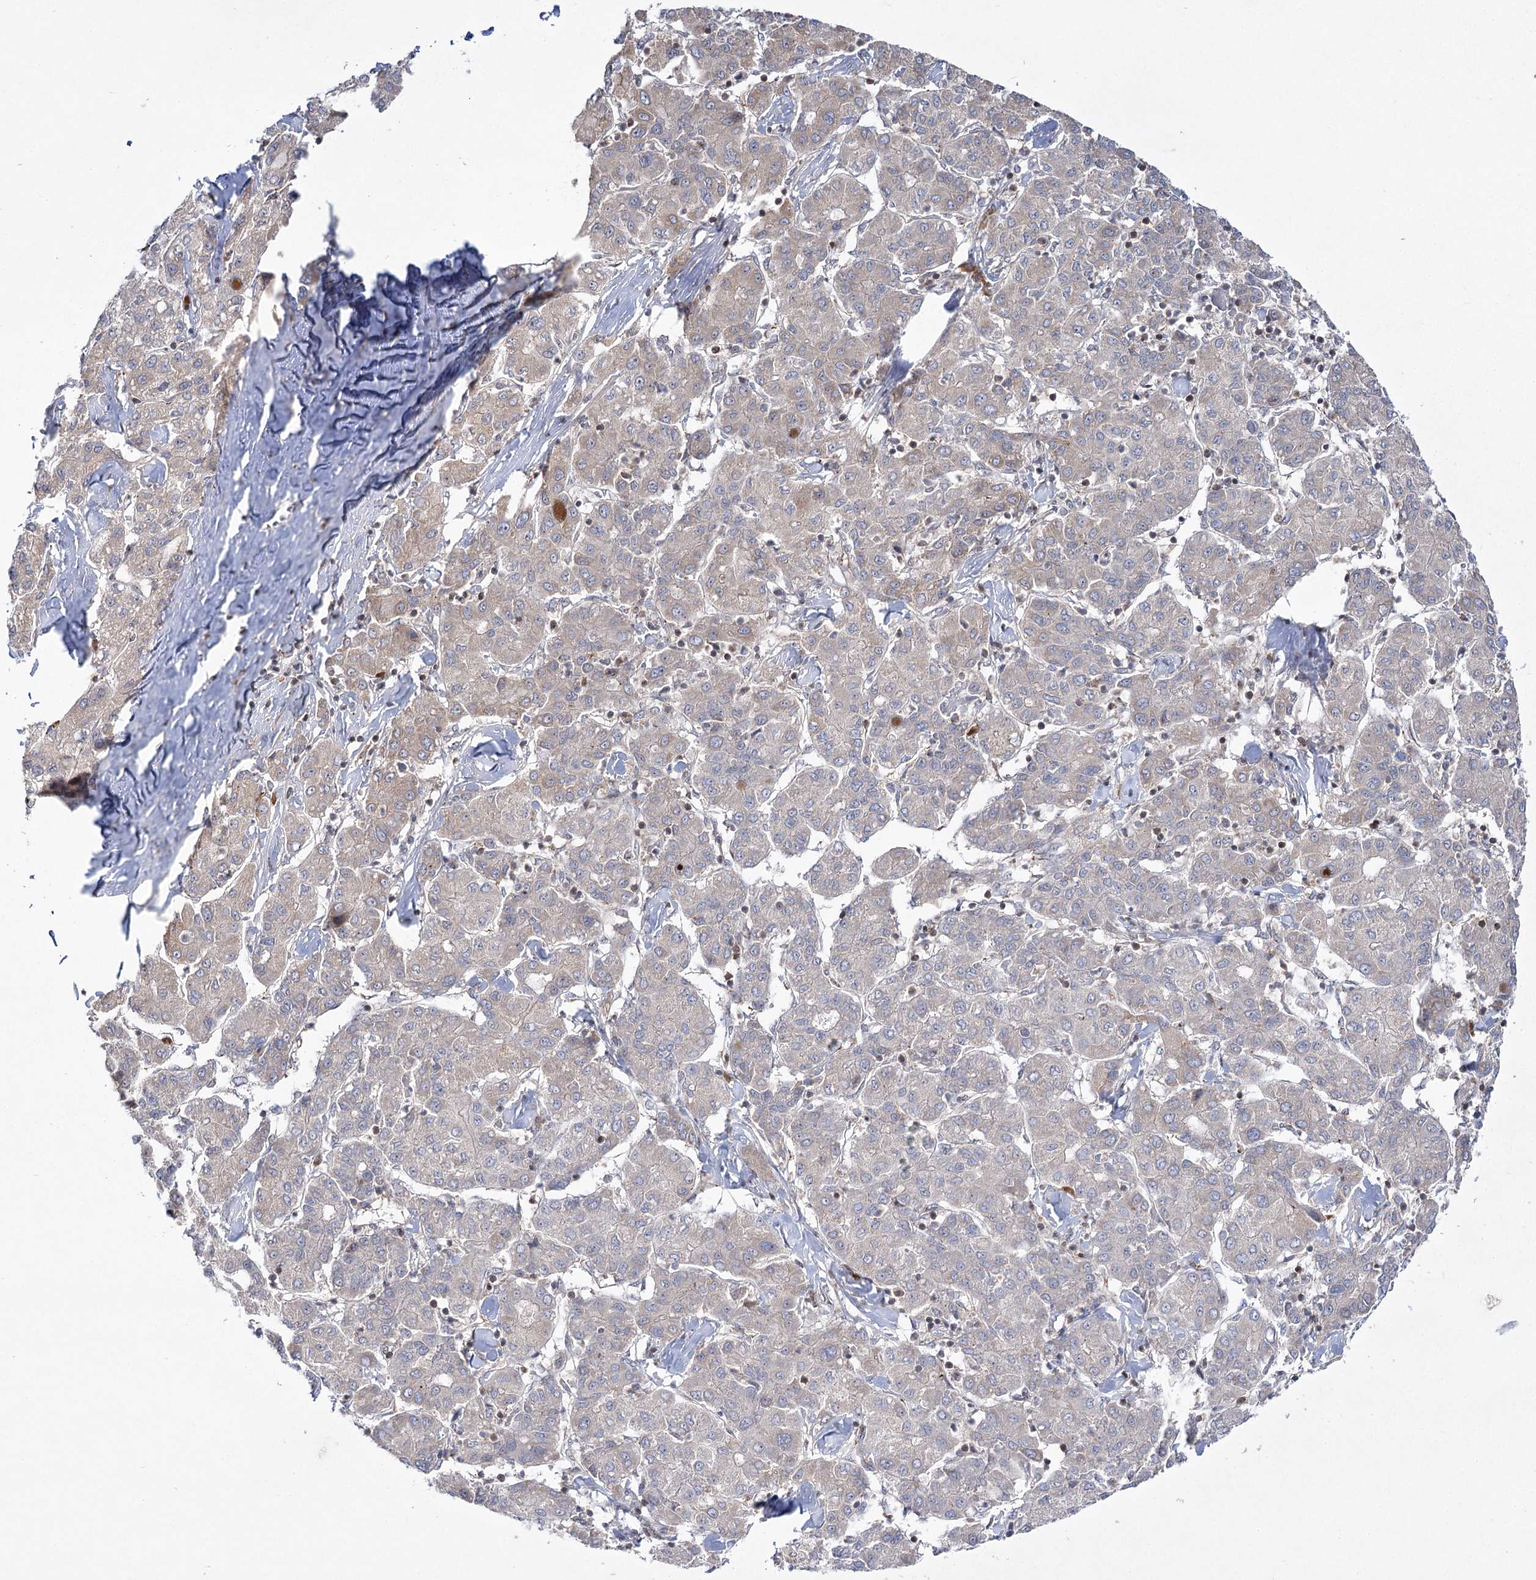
{"staining": {"intensity": "negative", "quantity": "none", "location": "none"}, "tissue": "liver cancer", "cell_type": "Tumor cells", "image_type": "cancer", "snomed": [{"axis": "morphology", "description": "Carcinoma, Hepatocellular, NOS"}, {"axis": "topography", "description": "Liver"}], "caption": "Immunohistochemistry (IHC) photomicrograph of liver cancer (hepatocellular carcinoma) stained for a protein (brown), which reveals no positivity in tumor cells.", "gene": "SYTL1", "patient": {"sex": "male", "age": 65}}